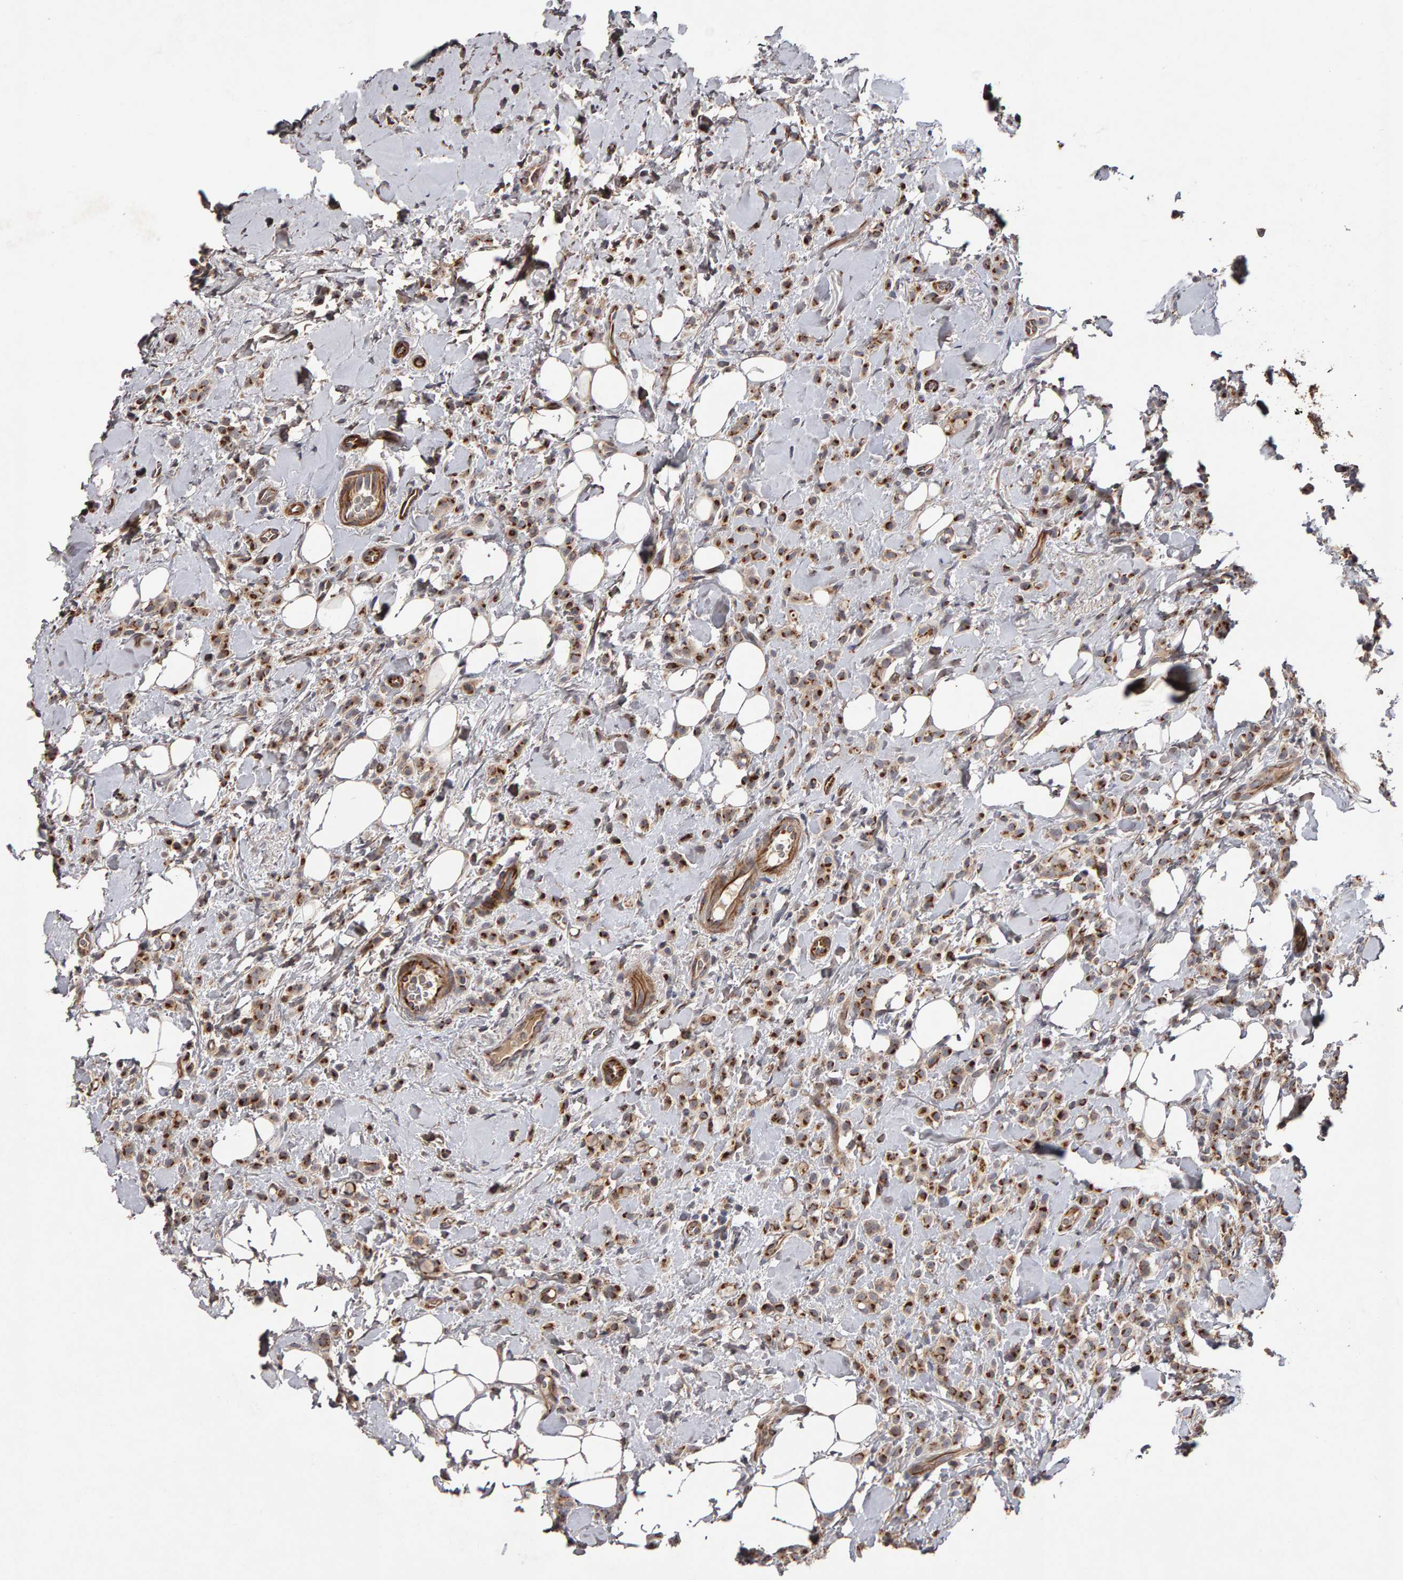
{"staining": {"intensity": "strong", "quantity": ">75%", "location": "cytoplasmic/membranous"}, "tissue": "breast cancer", "cell_type": "Tumor cells", "image_type": "cancer", "snomed": [{"axis": "morphology", "description": "Normal tissue, NOS"}, {"axis": "morphology", "description": "Lobular carcinoma"}, {"axis": "topography", "description": "Breast"}], "caption": "Lobular carcinoma (breast) was stained to show a protein in brown. There is high levels of strong cytoplasmic/membranous expression in about >75% of tumor cells.", "gene": "CANT1", "patient": {"sex": "female", "age": 50}}